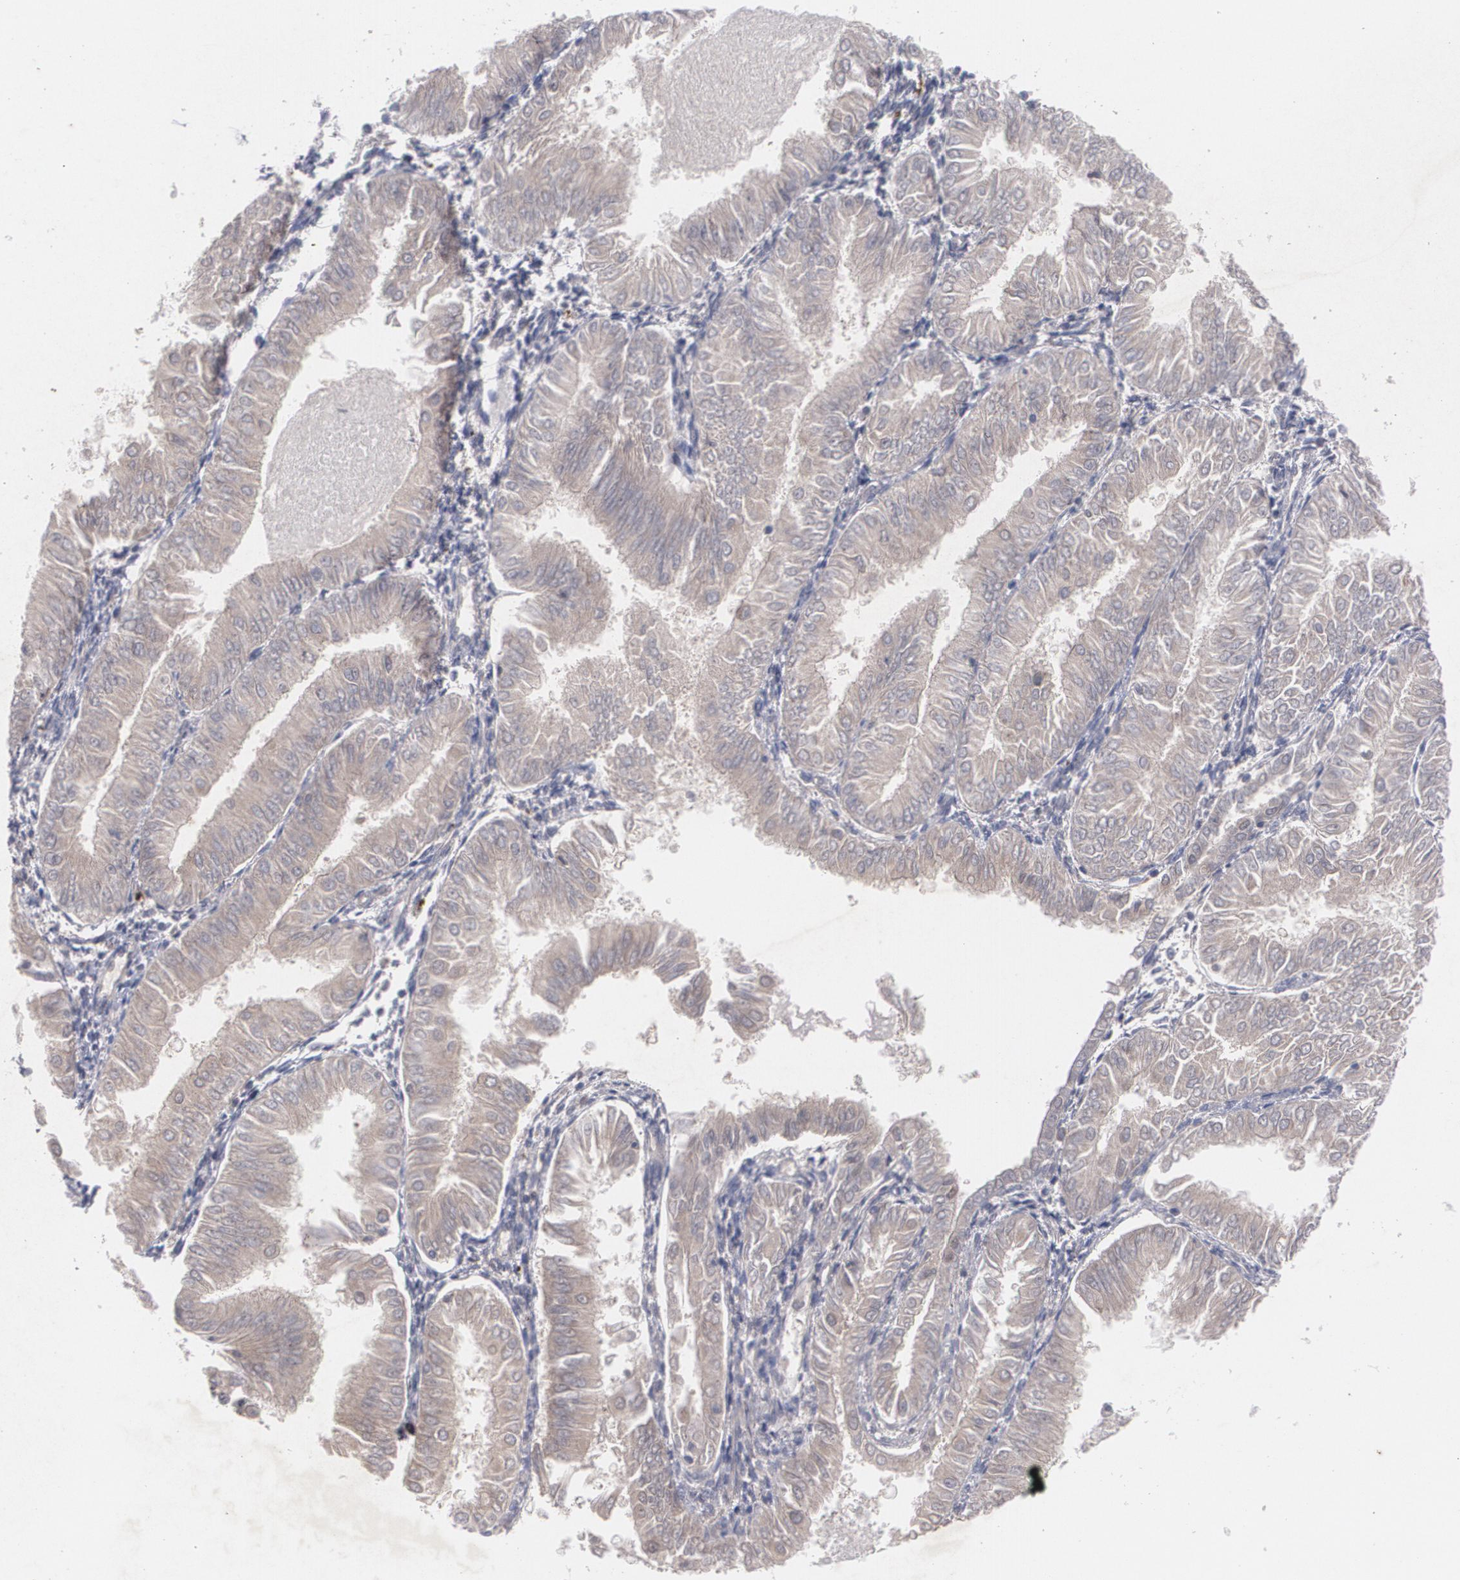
{"staining": {"intensity": "weak", "quantity": ">75%", "location": "cytoplasmic/membranous"}, "tissue": "endometrial cancer", "cell_type": "Tumor cells", "image_type": "cancer", "snomed": [{"axis": "morphology", "description": "Adenocarcinoma, NOS"}, {"axis": "topography", "description": "Endometrium"}], "caption": "Immunohistochemical staining of endometrial cancer demonstrates low levels of weak cytoplasmic/membranous protein staining in approximately >75% of tumor cells. (brown staining indicates protein expression, while blue staining denotes nuclei).", "gene": "HTT", "patient": {"sex": "female", "age": 53}}